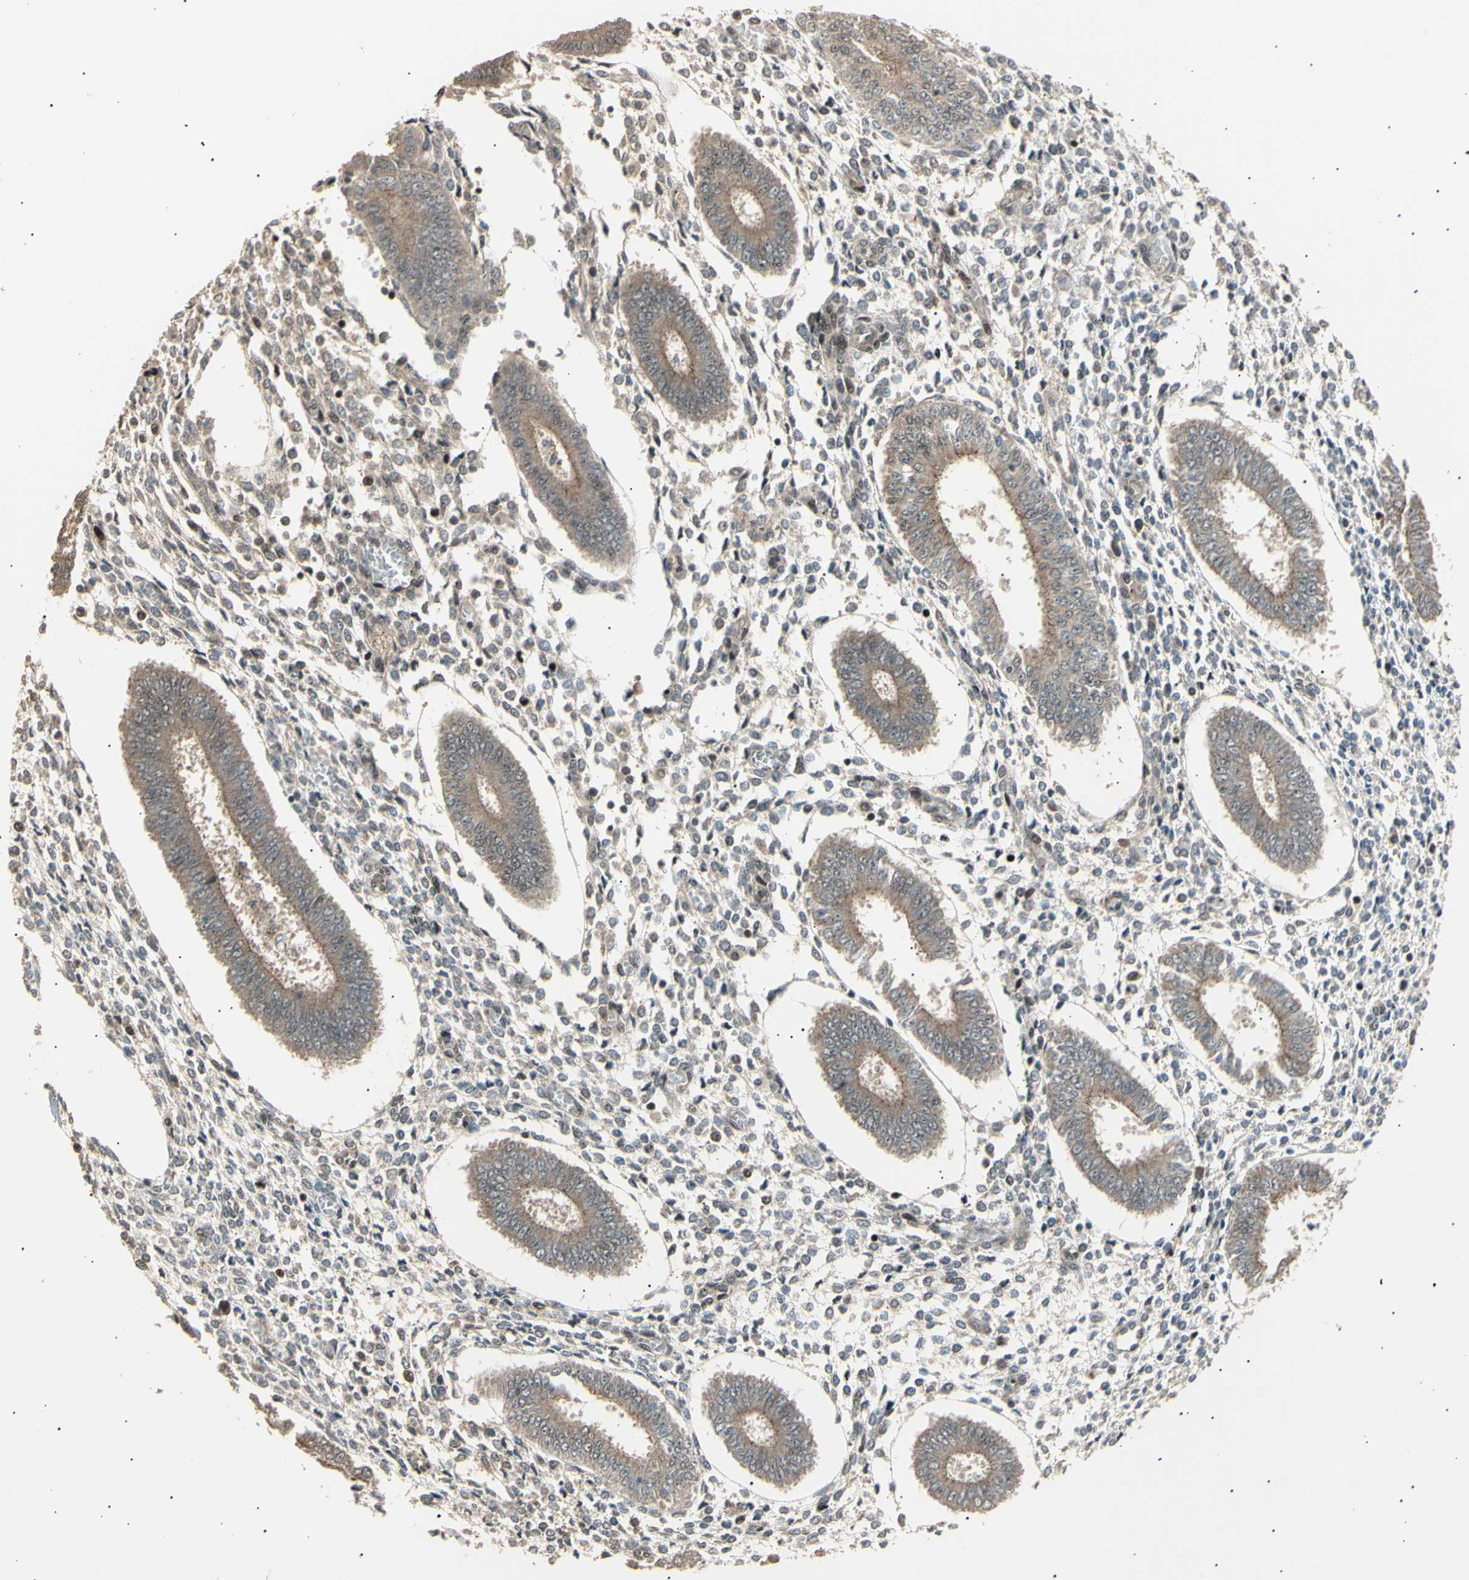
{"staining": {"intensity": "weak", "quantity": "25%-75%", "location": "cytoplasmic/membranous"}, "tissue": "endometrium", "cell_type": "Cells in endometrial stroma", "image_type": "normal", "snomed": [{"axis": "morphology", "description": "Normal tissue, NOS"}, {"axis": "topography", "description": "Endometrium"}], "caption": "Immunohistochemistry image of benign endometrium stained for a protein (brown), which exhibits low levels of weak cytoplasmic/membranous positivity in about 25%-75% of cells in endometrial stroma.", "gene": "NUAK2", "patient": {"sex": "female", "age": 35}}